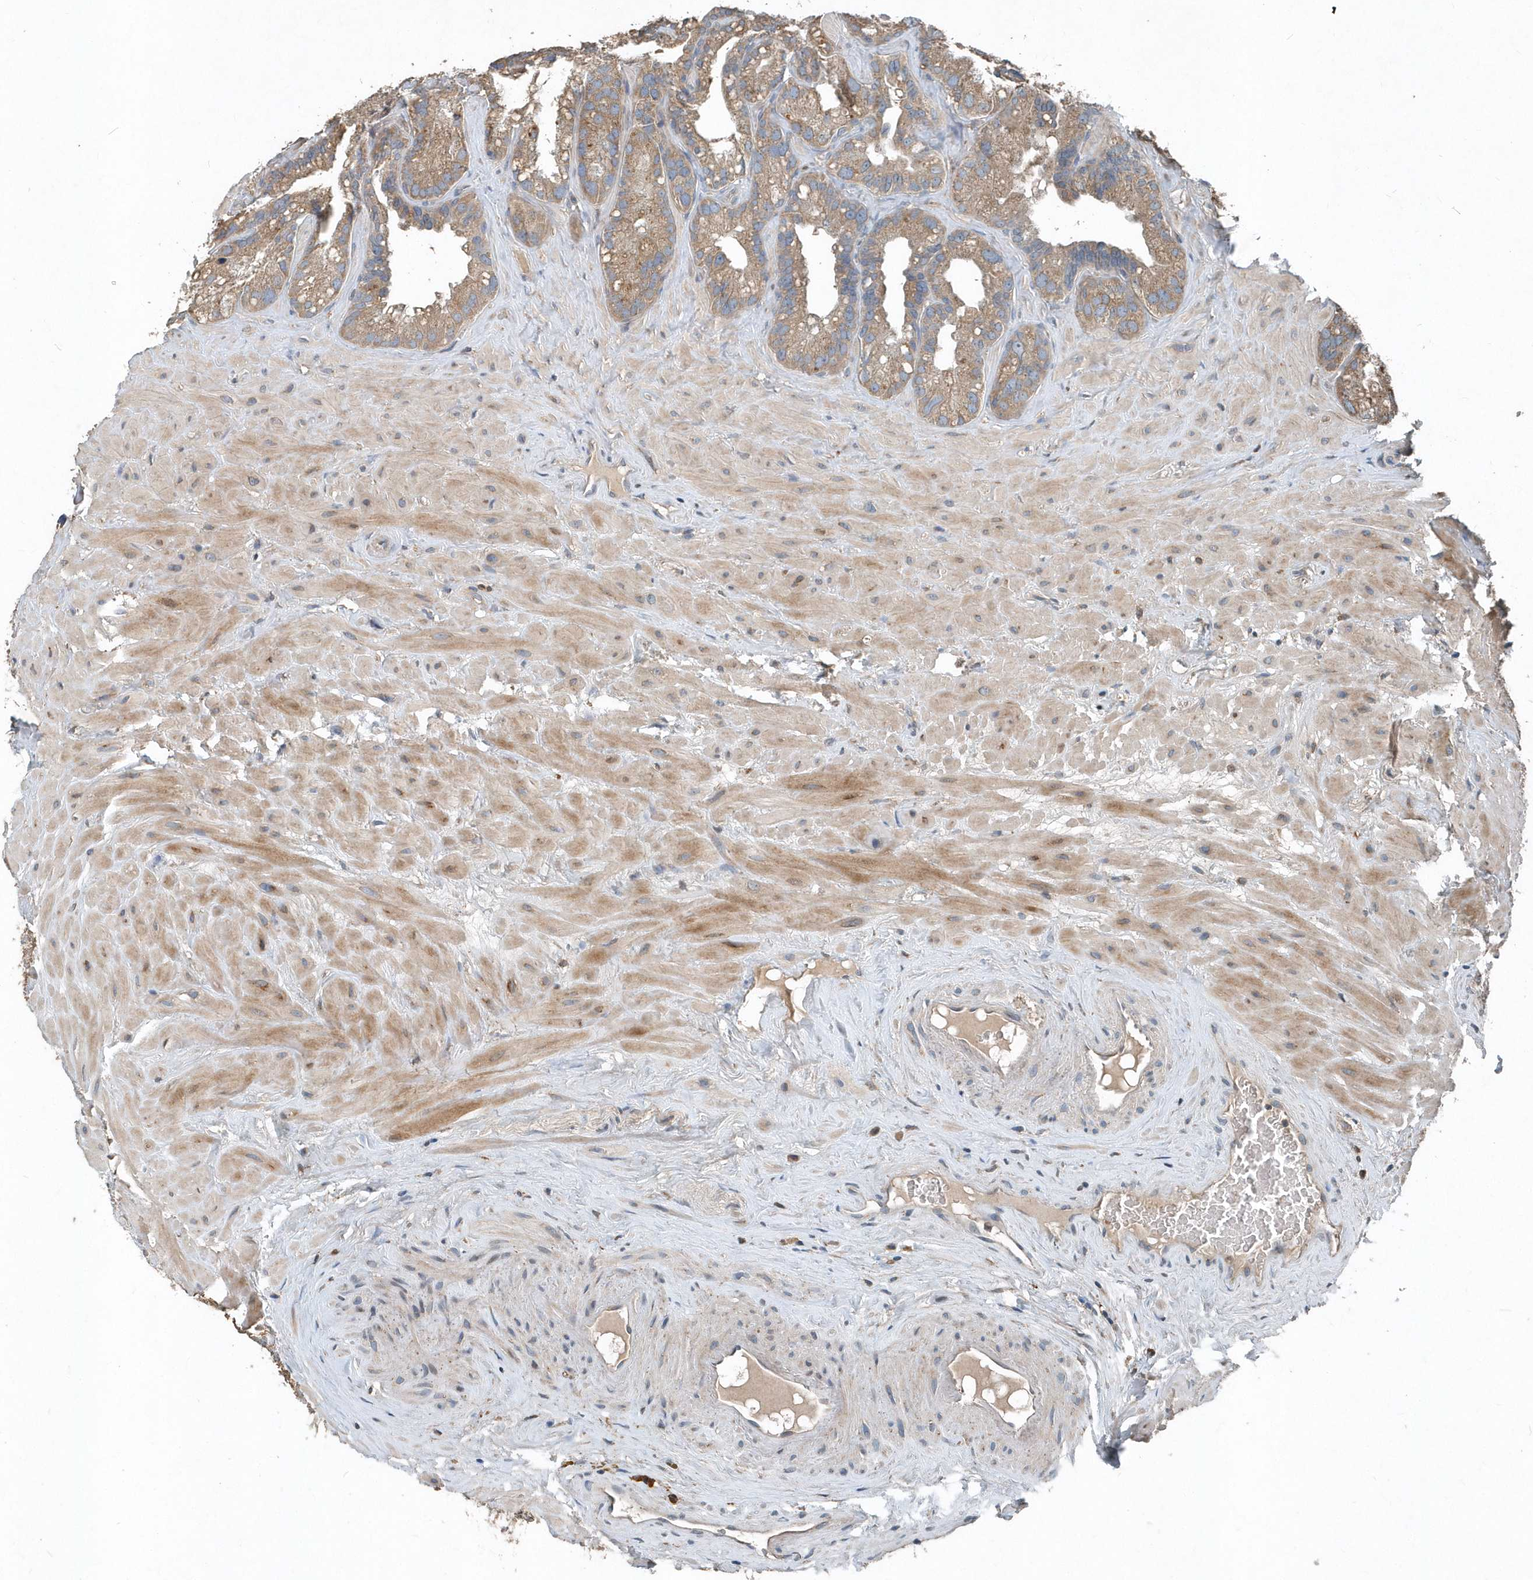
{"staining": {"intensity": "moderate", "quantity": ">75%", "location": "cytoplasmic/membranous"}, "tissue": "seminal vesicle", "cell_type": "Glandular cells", "image_type": "normal", "snomed": [{"axis": "morphology", "description": "Normal tissue, NOS"}, {"axis": "topography", "description": "Prostate"}, {"axis": "topography", "description": "Seminal veicle"}], "caption": "Immunohistochemical staining of benign seminal vesicle demonstrates medium levels of moderate cytoplasmic/membranous staining in about >75% of glandular cells. The staining is performed using DAB brown chromogen to label protein expression. The nuclei are counter-stained blue using hematoxylin.", "gene": "SCFD2", "patient": {"sex": "male", "age": 68}}